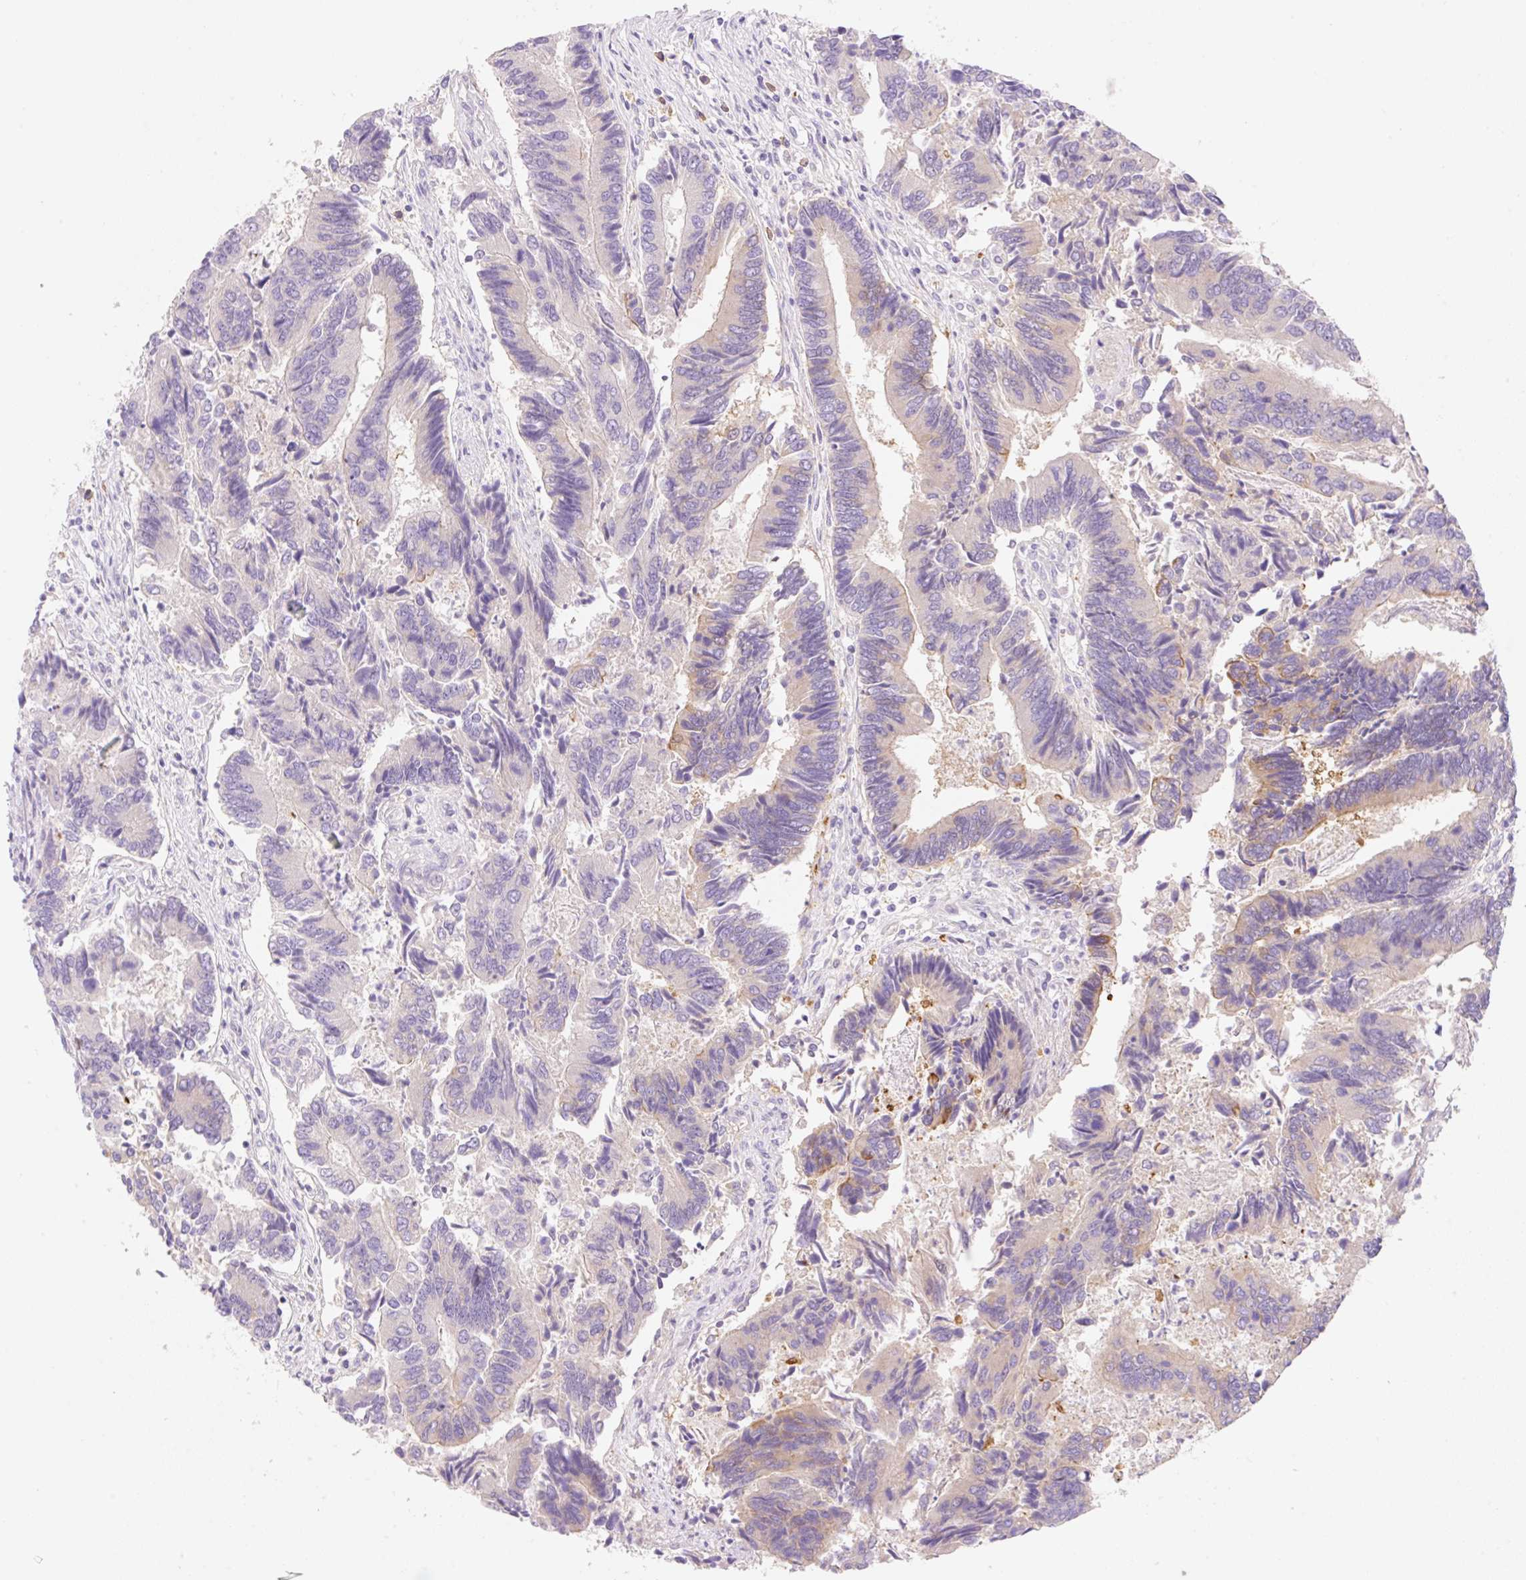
{"staining": {"intensity": "moderate", "quantity": "<25%", "location": "cytoplasmic/membranous"}, "tissue": "colorectal cancer", "cell_type": "Tumor cells", "image_type": "cancer", "snomed": [{"axis": "morphology", "description": "Adenocarcinoma, NOS"}, {"axis": "topography", "description": "Colon"}], "caption": "The micrograph displays a brown stain indicating the presence of a protein in the cytoplasmic/membranous of tumor cells in adenocarcinoma (colorectal).", "gene": "DENND5A", "patient": {"sex": "female", "age": 67}}